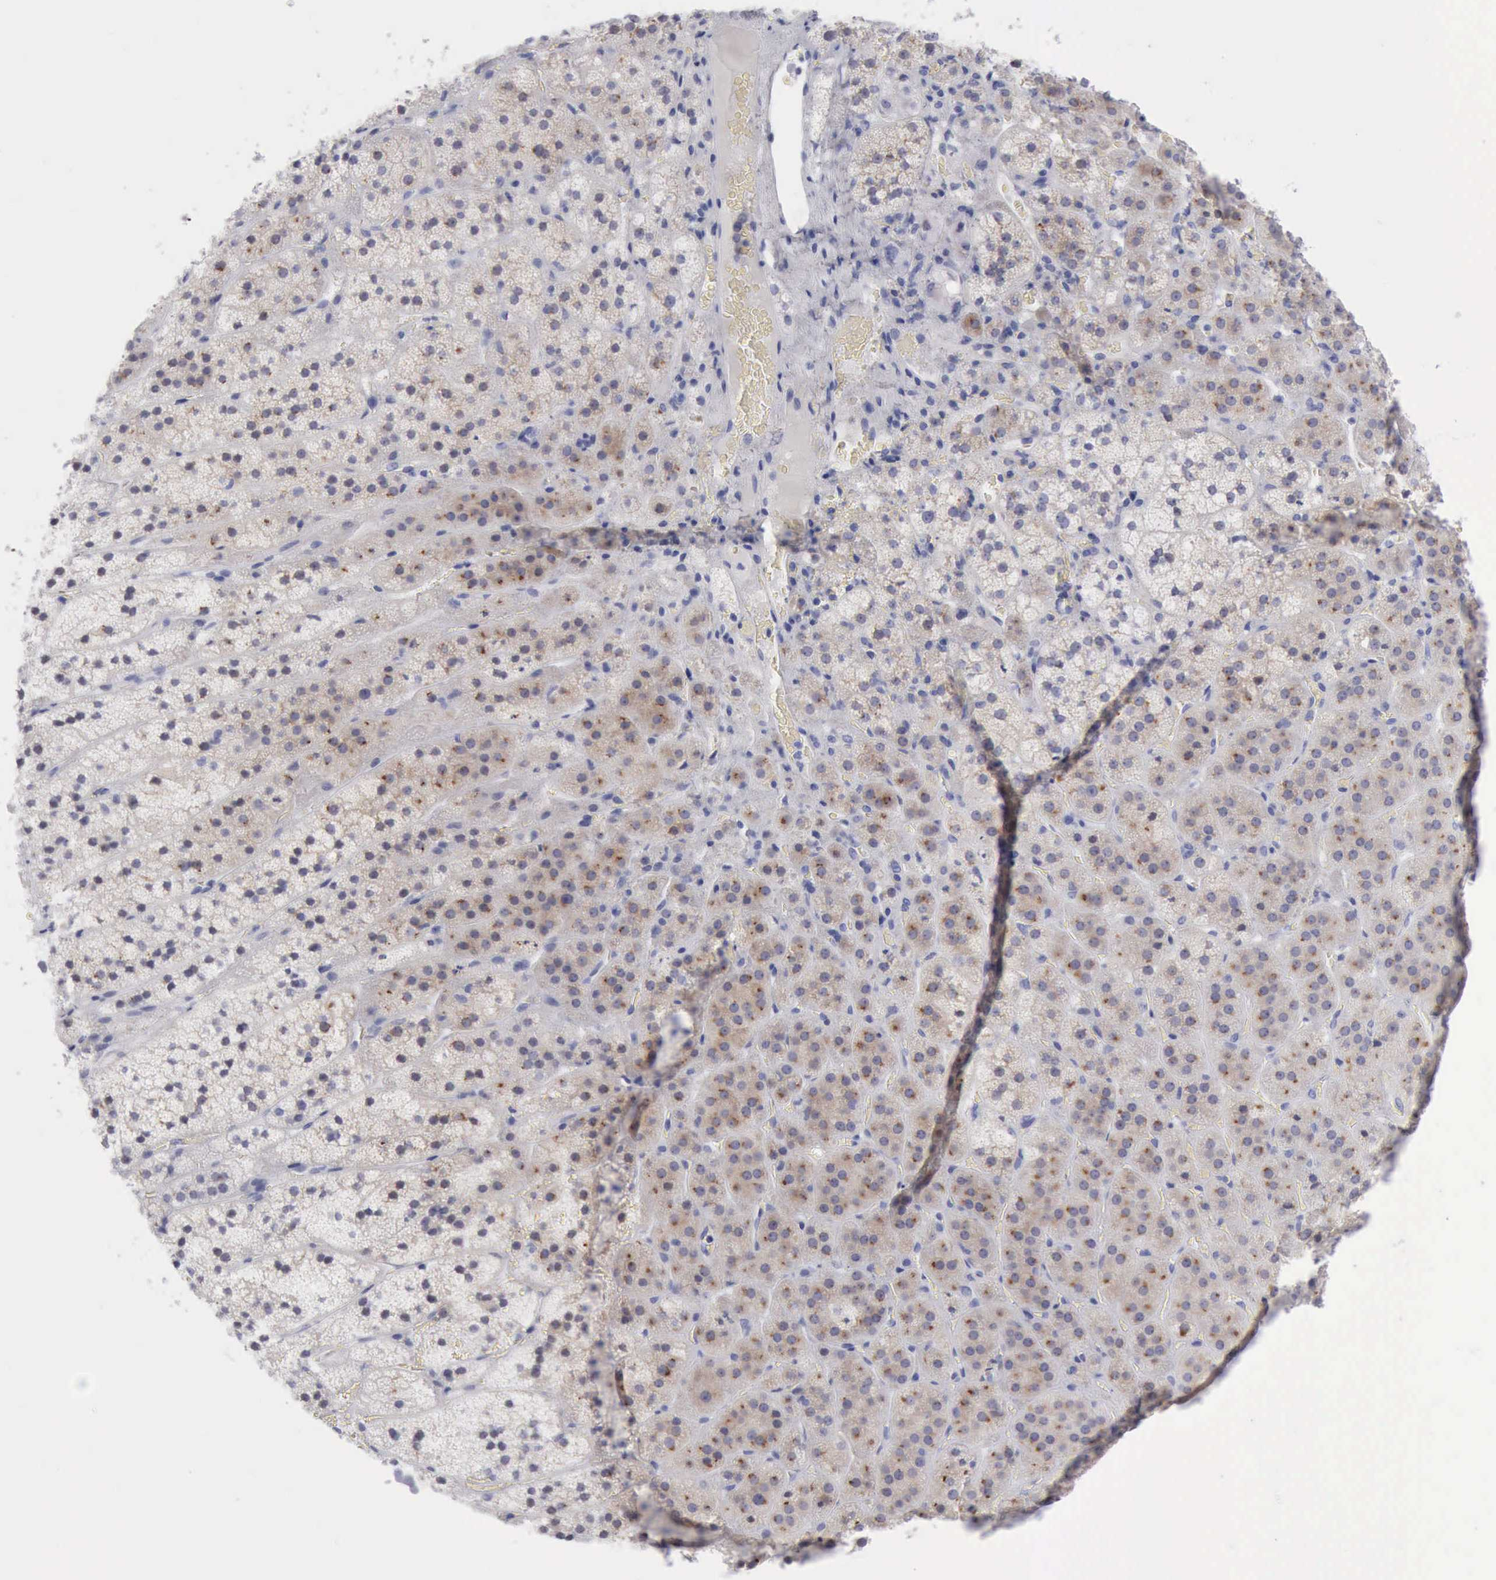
{"staining": {"intensity": "moderate", "quantity": ">75%", "location": "cytoplasmic/membranous"}, "tissue": "adrenal gland", "cell_type": "Glandular cells", "image_type": "normal", "snomed": [{"axis": "morphology", "description": "Normal tissue, NOS"}, {"axis": "topography", "description": "Adrenal gland"}], "caption": "This image displays immunohistochemistry (IHC) staining of benign human adrenal gland, with medium moderate cytoplasmic/membranous positivity in approximately >75% of glandular cells.", "gene": "ANGEL1", "patient": {"sex": "female", "age": 44}}